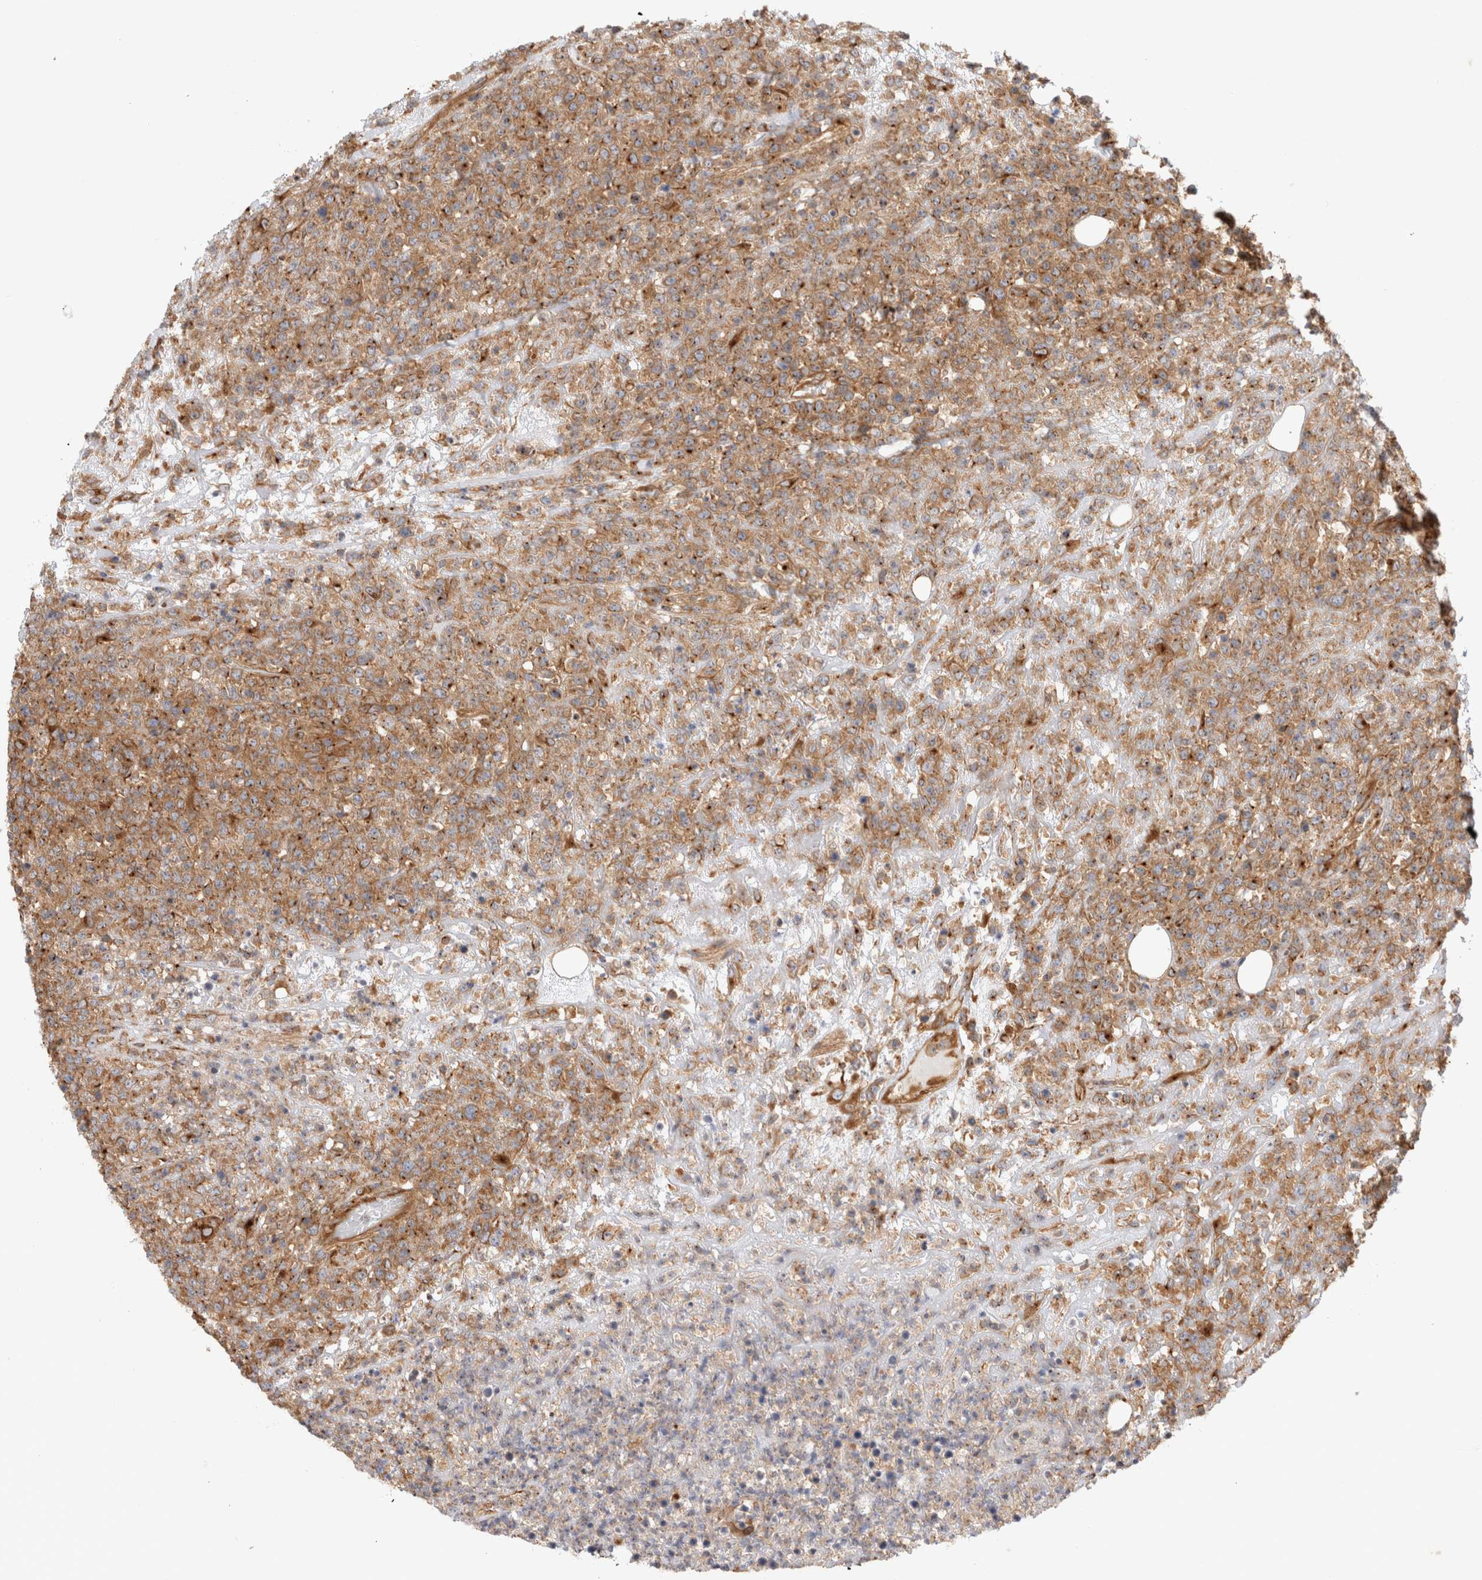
{"staining": {"intensity": "moderate", "quantity": ">75%", "location": "cytoplasmic/membranous"}, "tissue": "lymphoma", "cell_type": "Tumor cells", "image_type": "cancer", "snomed": [{"axis": "morphology", "description": "Malignant lymphoma, non-Hodgkin's type, High grade"}, {"axis": "topography", "description": "Colon"}], "caption": "Human high-grade malignant lymphoma, non-Hodgkin's type stained for a protein (brown) reveals moderate cytoplasmic/membranous positive staining in approximately >75% of tumor cells.", "gene": "GPR150", "patient": {"sex": "female", "age": 53}}